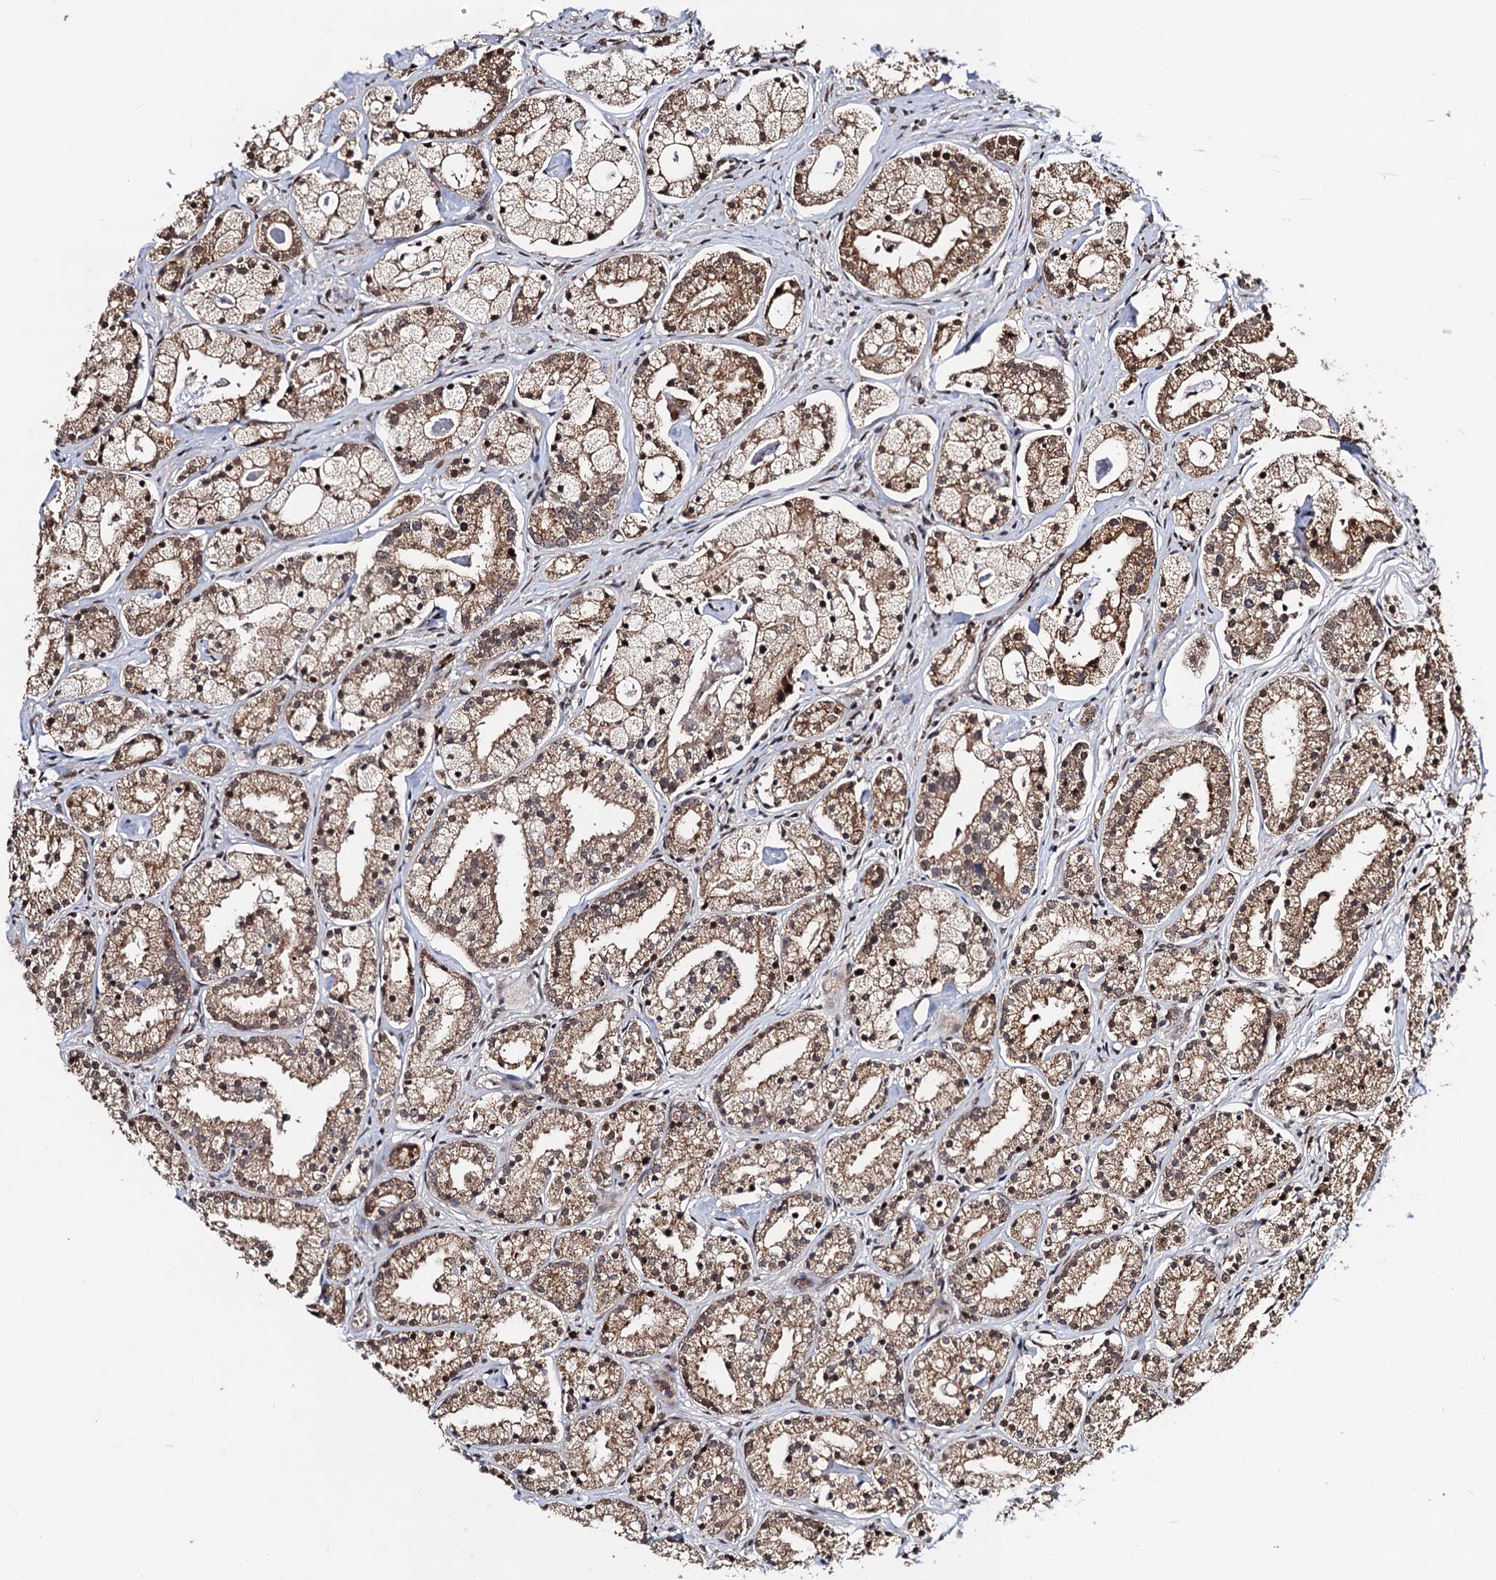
{"staining": {"intensity": "moderate", "quantity": ">75%", "location": "cytoplasmic/membranous,nuclear"}, "tissue": "prostate cancer", "cell_type": "Tumor cells", "image_type": "cancer", "snomed": [{"axis": "morphology", "description": "Adenocarcinoma, High grade"}, {"axis": "topography", "description": "Prostate"}], "caption": "Prostate cancer stained with immunohistochemistry (IHC) reveals moderate cytoplasmic/membranous and nuclear expression in about >75% of tumor cells. (Brightfield microscopy of DAB IHC at high magnification).", "gene": "SFSWAP", "patient": {"sex": "male", "age": 69}}